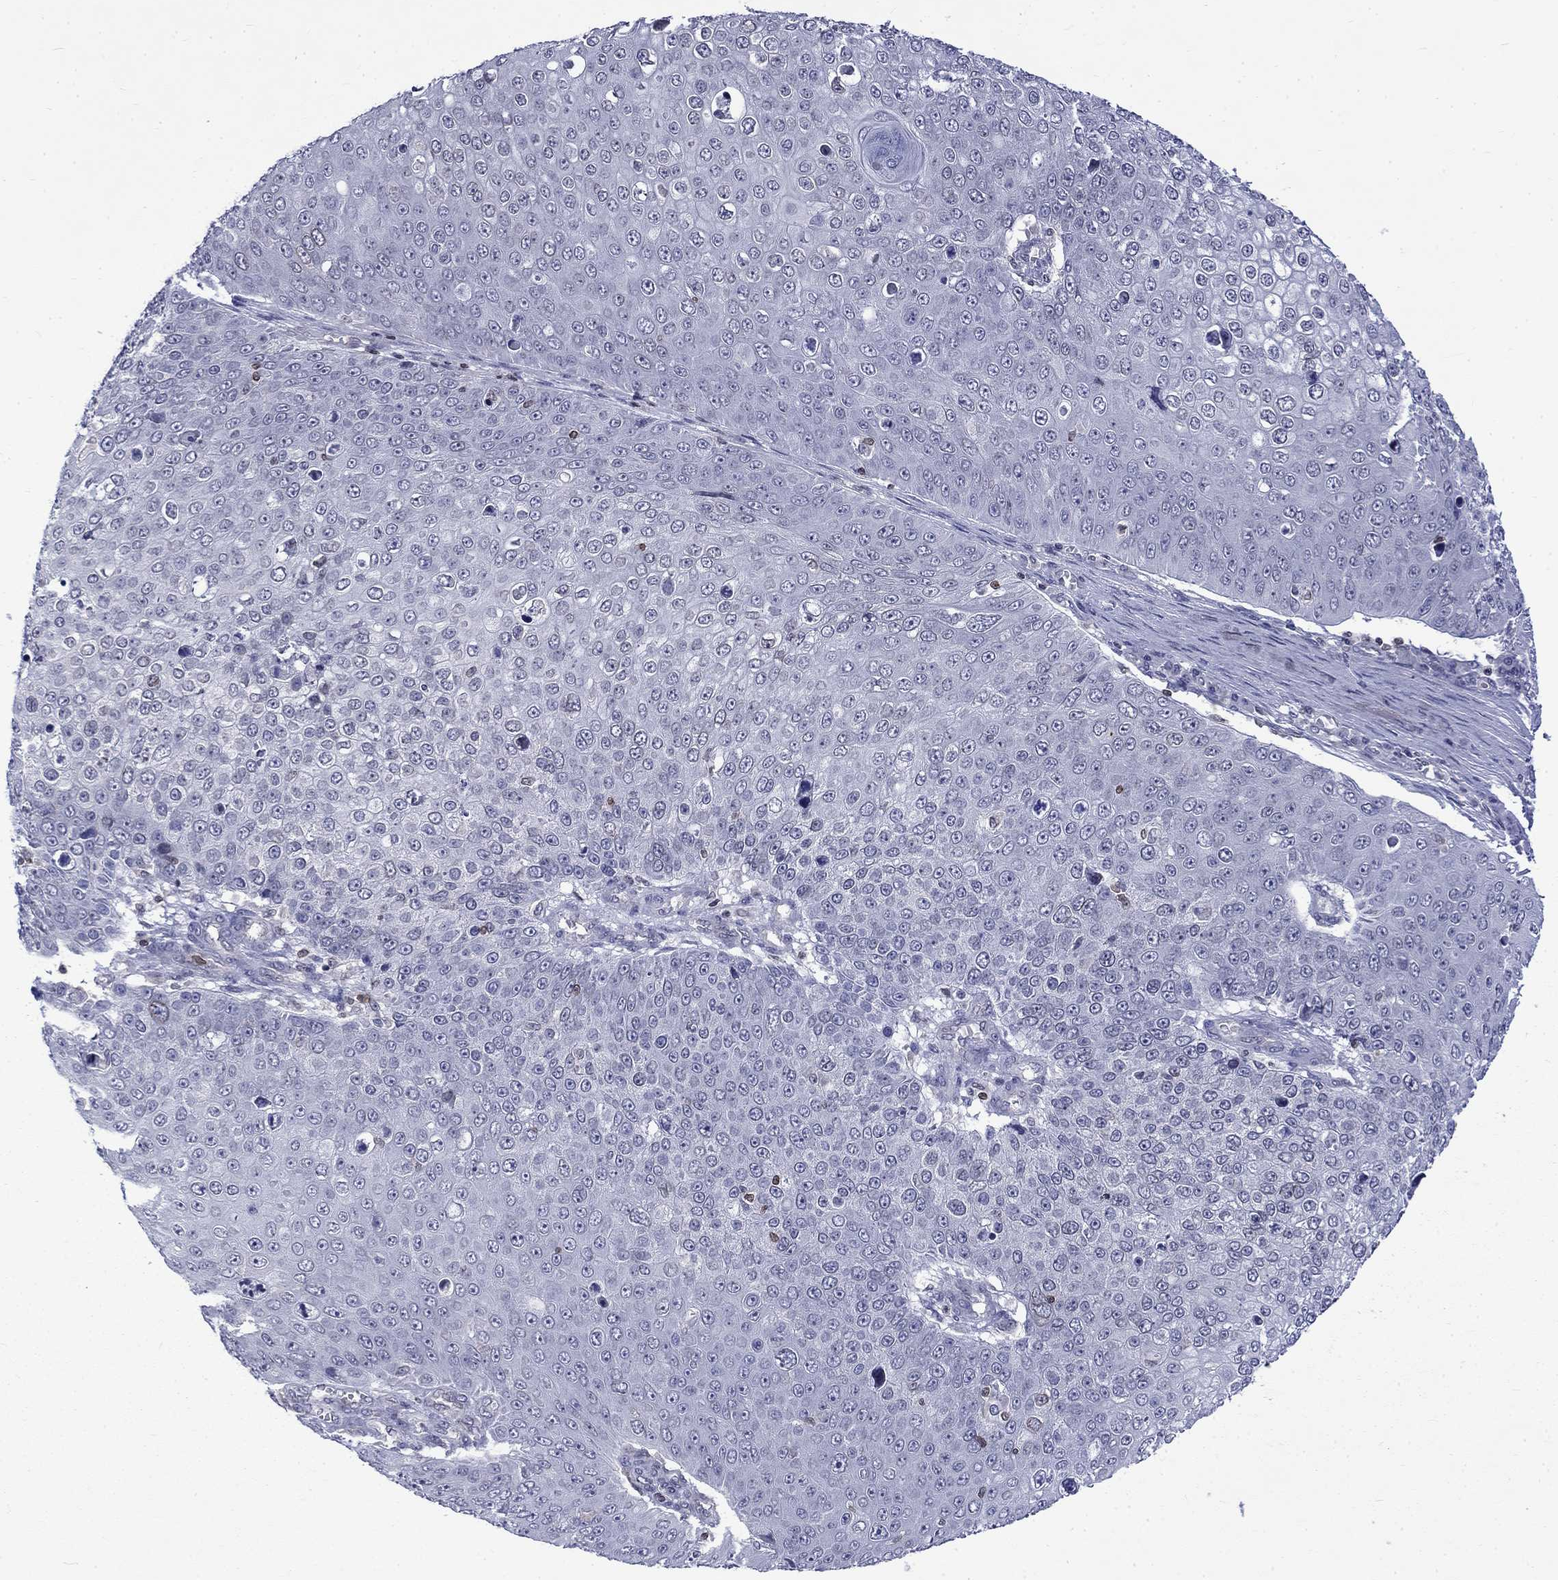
{"staining": {"intensity": "negative", "quantity": "none", "location": "none"}, "tissue": "skin cancer", "cell_type": "Tumor cells", "image_type": "cancer", "snomed": [{"axis": "morphology", "description": "Squamous cell carcinoma, NOS"}, {"axis": "topography", "description": "Skin"}], "caption": "IHC of human squamous cell carcinoma (skin) shows no positivity in tumor cells. (DAB (3,3'-diaminobenzidine) immunohistochemistry (IHC) with hematoxylin counter stain).", "gene": "SLA", "patient": {"sex": "male", "age": 71}}